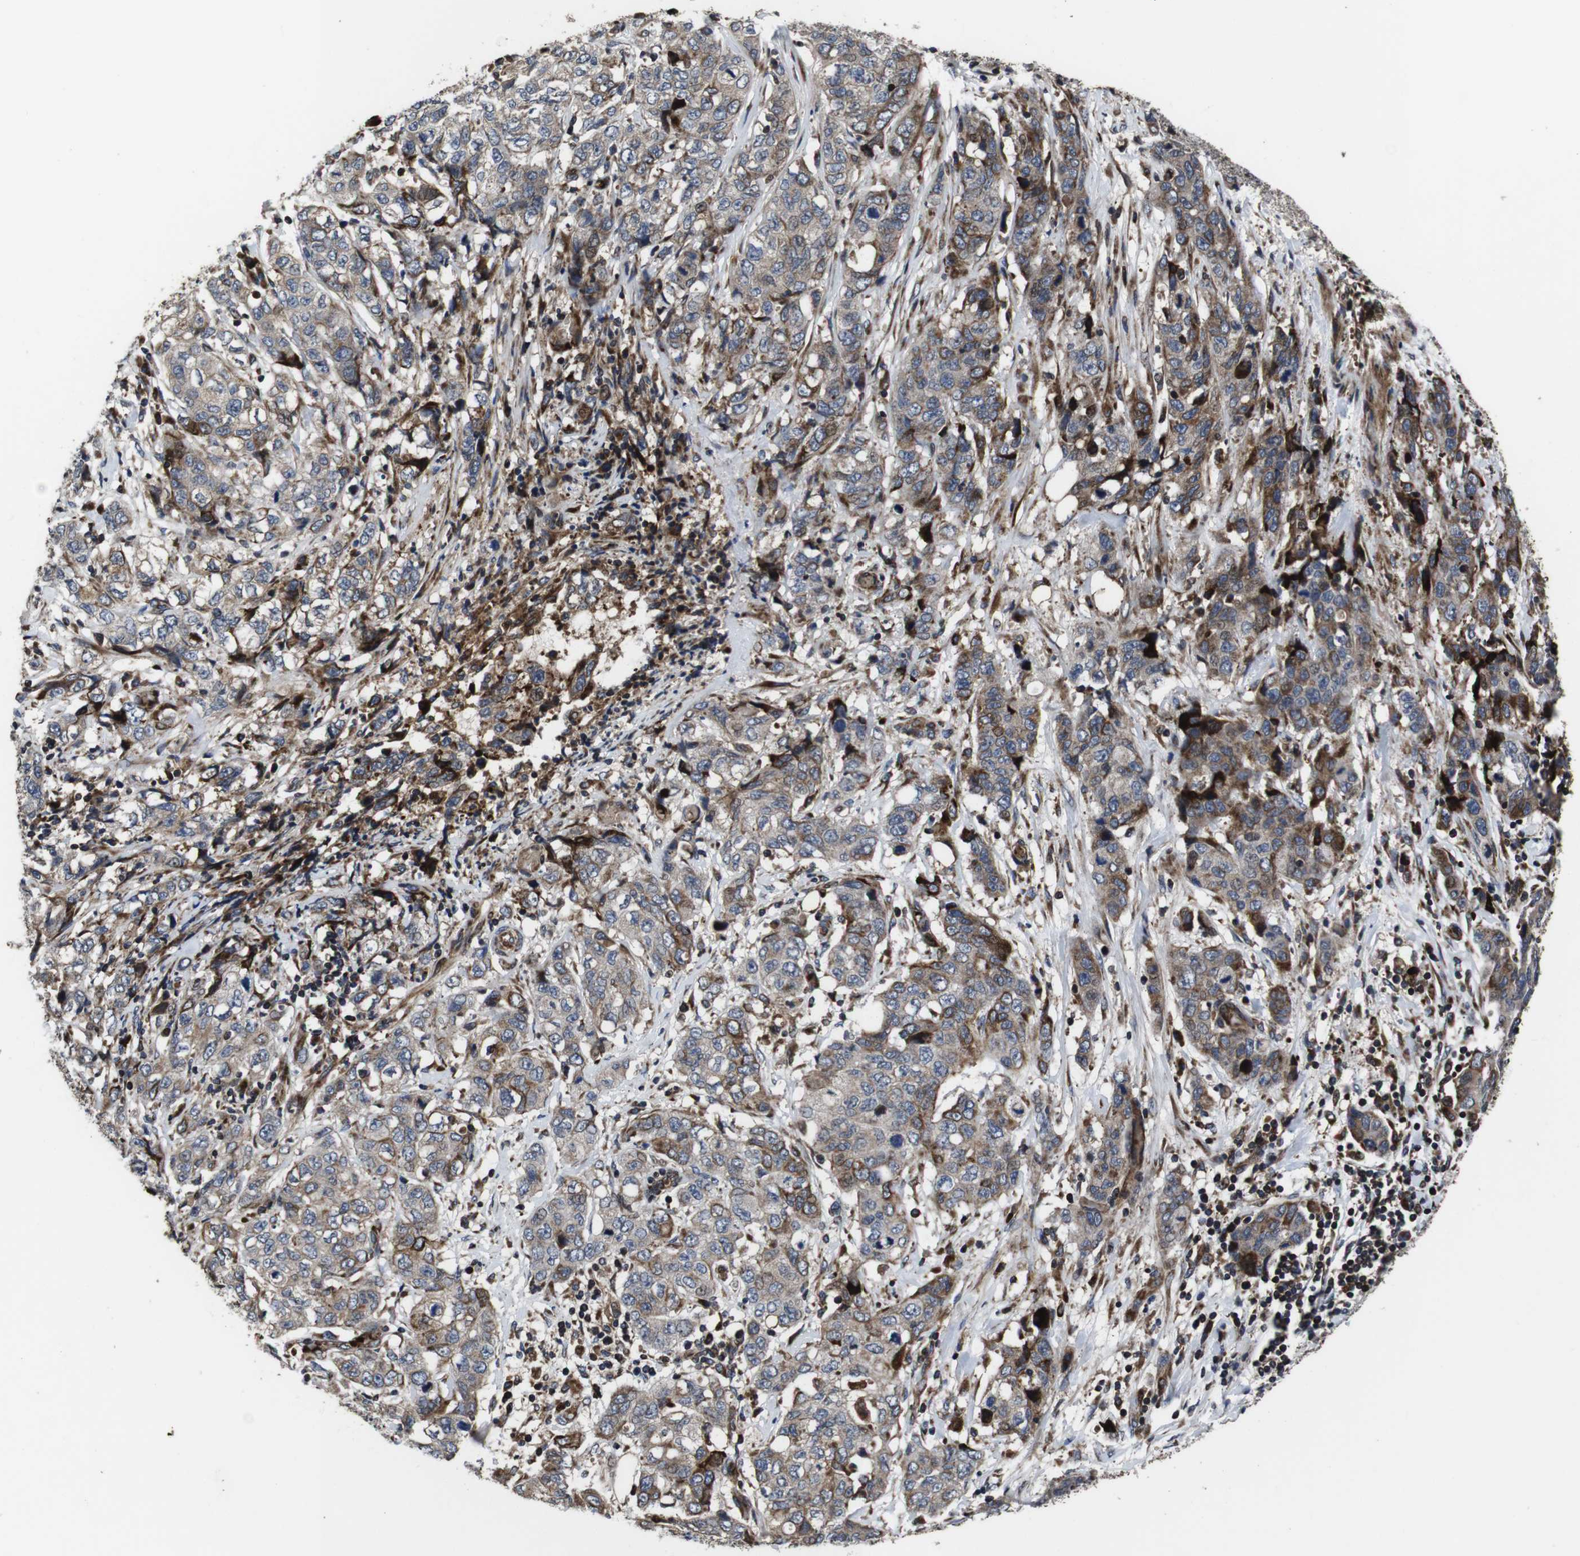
{"staining": {"intensity": "moderate", "quantity": "25%-75%", "location": "cytoplasmic/membranous"}, "tissue": "stomach cancer", "cell_type": "Tumor cells", "image_type": "cancer", "snomed": [{"axis": "morphology", "description": "Adenocarcinoma, NOS"}, {"axis": "topography", "description": "Stomach"}], "caption": "Protein analysis of stomach adenocarcinoma tissue shows moderate cytoplasmic/membranous expression in about 25%-75% of tumor cells.", "gene": "SMYD3", "patient": {"sex": "male", "age": 48}}